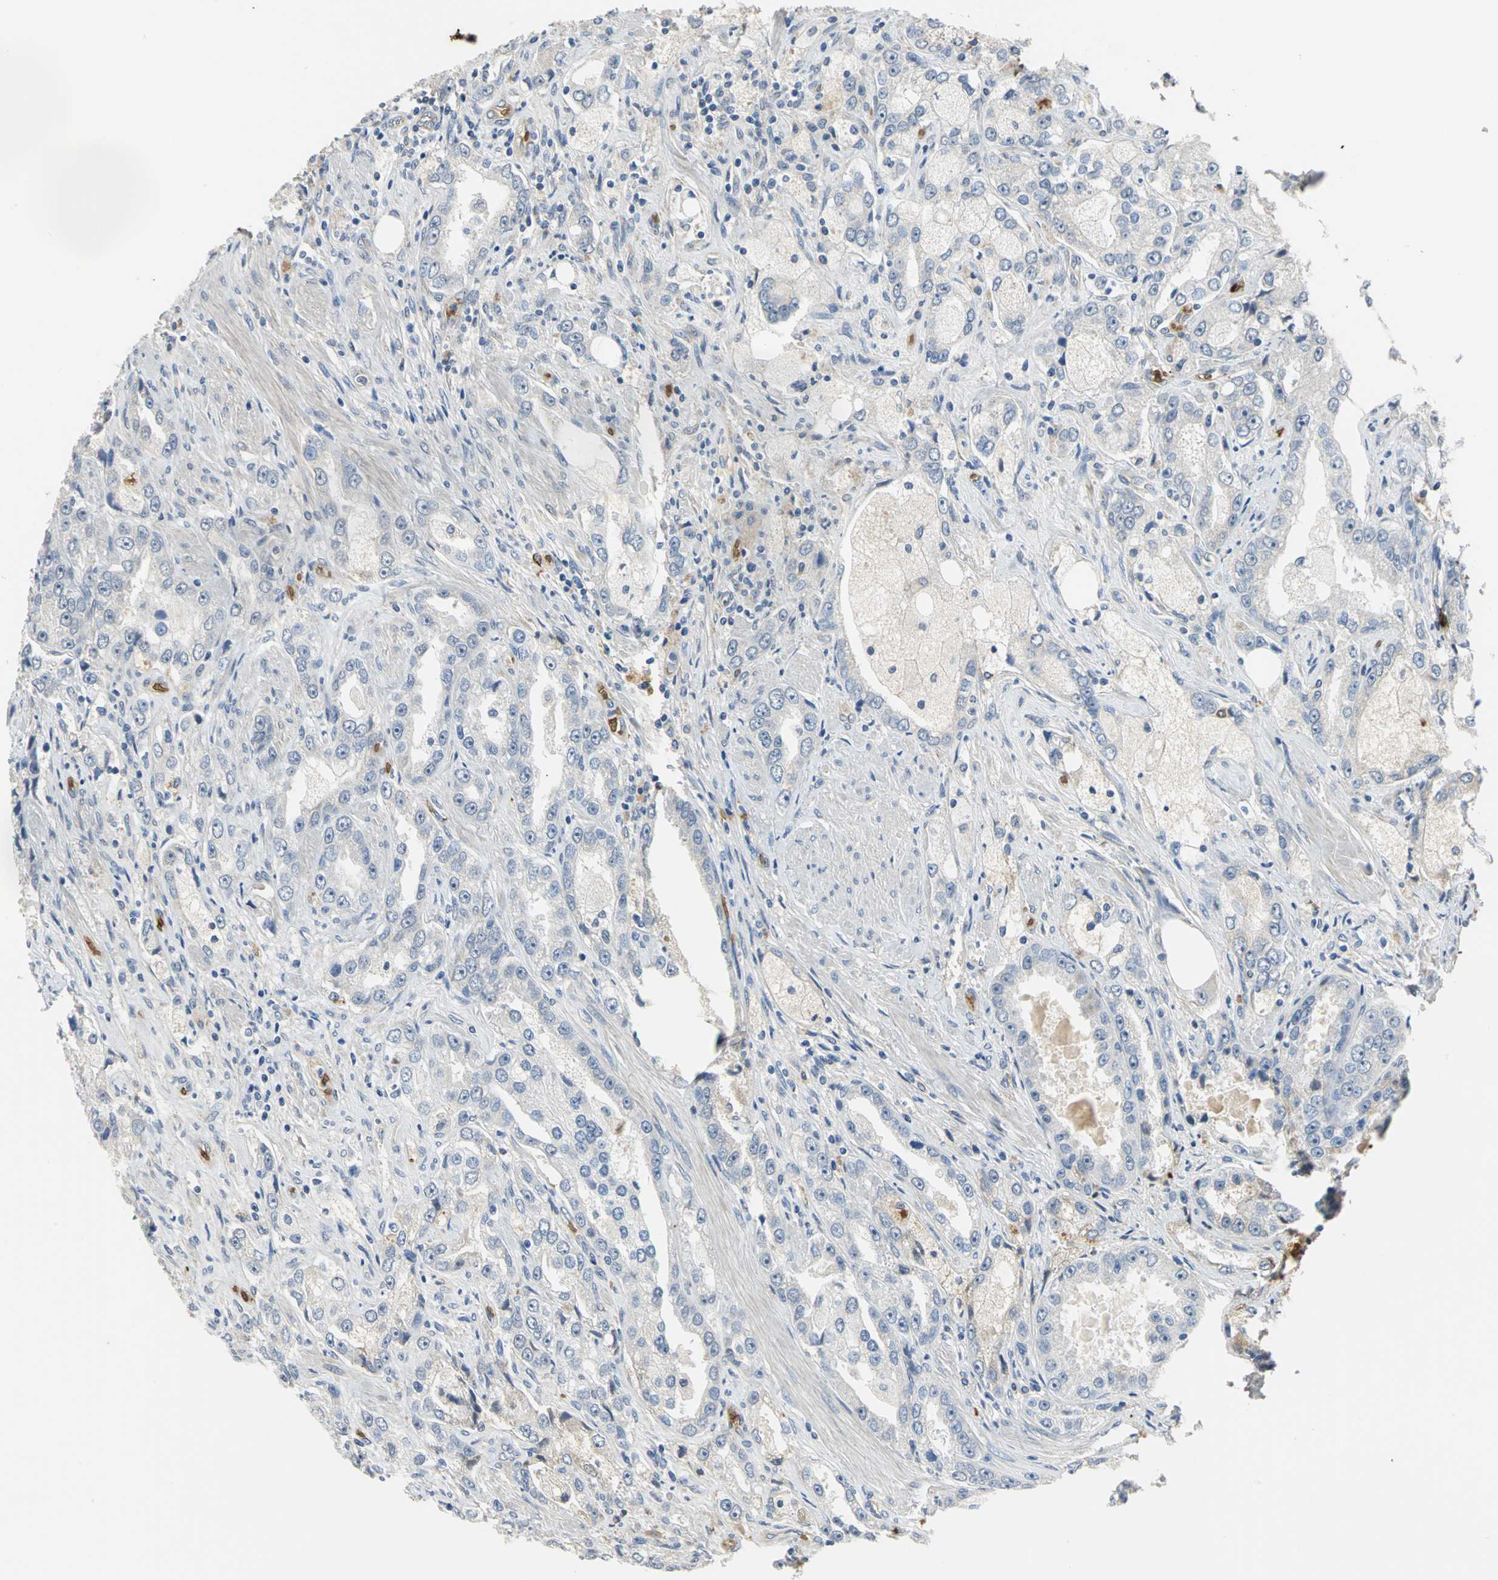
{"staining": {"intensity": "negative", "quantity": "none", "location": "none"}, "tissue": "prostate cancer", "cell_type": "Tumor cells", "image_type": "cancer", "snomed": [{"axis": "morphology", "description": "Adenocarcinoma, High grade"}, {"axis": "topography", "description": "Prostate"}], "caption": "Immunohistochemistry image of prostate cancer (high-grade adenocarcinoma) stained for a protein (brown), which shows no positivity in tumor cells.", "gene": "TREM1", "patient": {"sex": "male", "age": 63}}